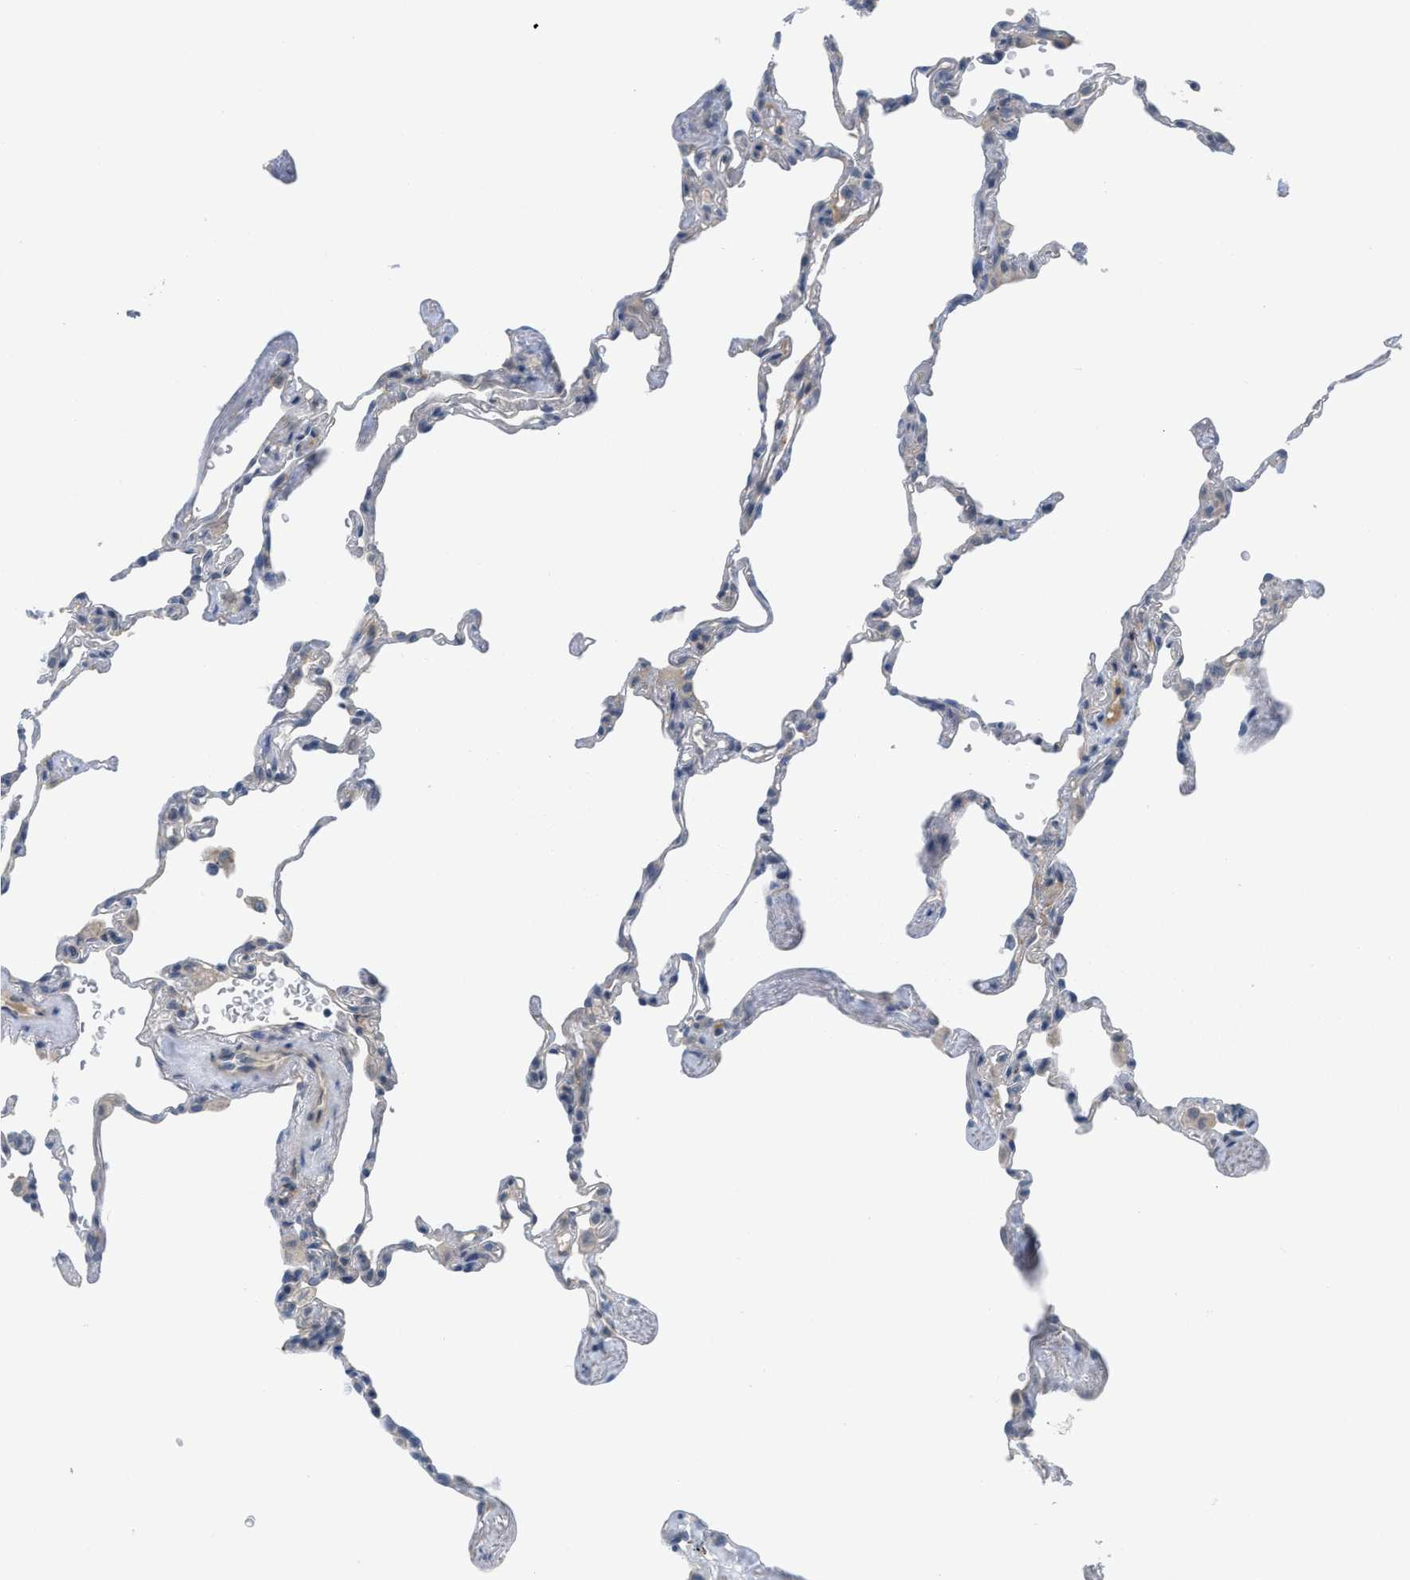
{"staining": {"intensity": "negative", "quantity": "none", "location": "none"}, "tissue": "lung", "cell_type": "Alveolar cells", "image_type": "normal", "snomed": [{"axis": "morphology", "description": "Normal tissue, NOS"}, {"axis": "topography", "description": "Lung"}], "caption": "An IHC histopathology image of normal lung is shown. There is no staining in alveolar cells of lung.", "gene": "TNFAIP1", "patient": {"sex": "male", "age": 59}}